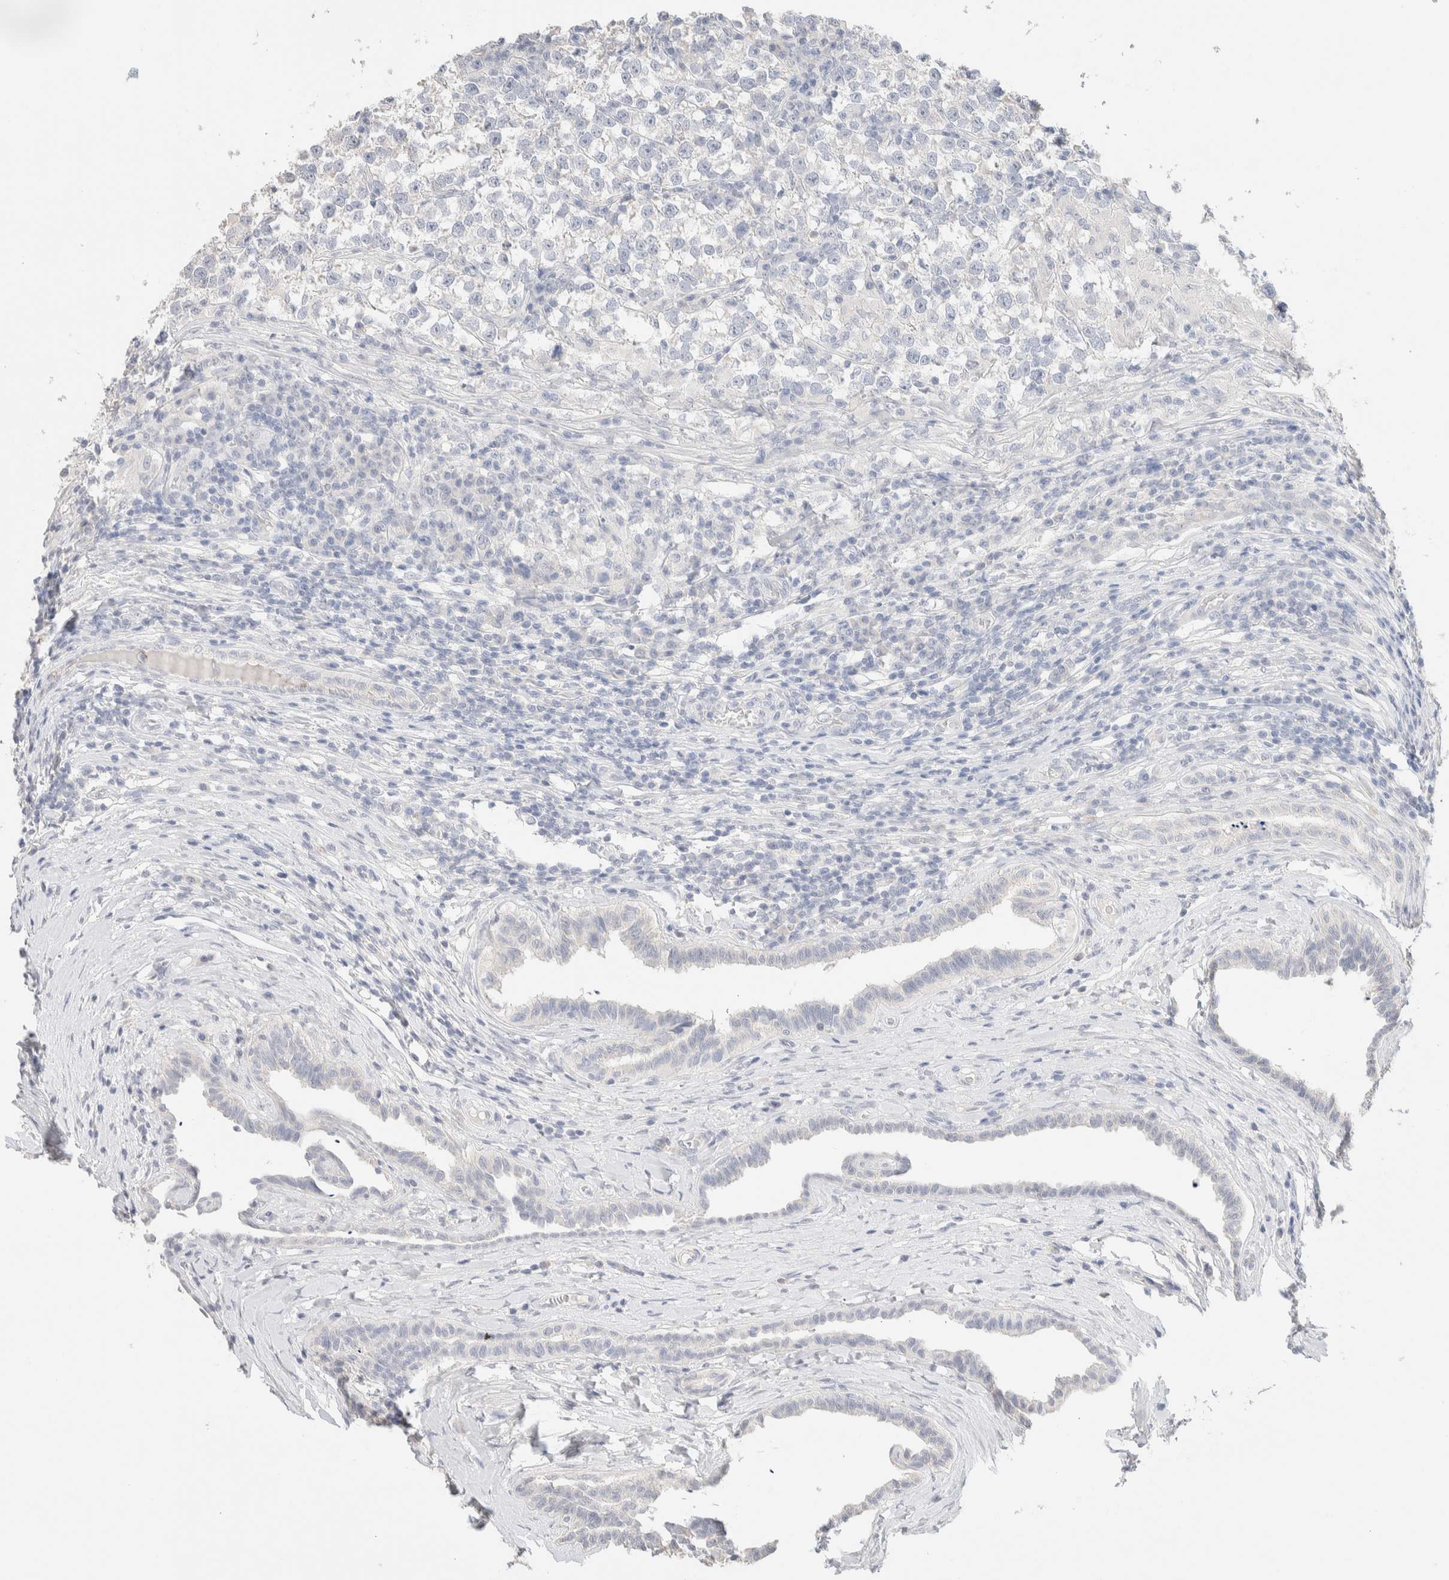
{"staining": {"intensity": "negative", "quantity": "none", "location": "none"}, "tissue": "testis cancer", "cell_type": "Tumor cells", "image_type": "cancer", "snomed": [{"axis": "morphology", "description": "Normal tissue, NOS"}, {"axis": "morphology", "description": "Seminoma, NOS"}, {"axis": "topography", "description": "Testis"}], "caption": "Immunohistochemistry micrograph of neoplastic tissue: human seminoma (testis) stained with DAB exhibits no significant protein staining in tumor cells.", "gene": "RIDA", "patient": {"sex": "male", "age": 43}}